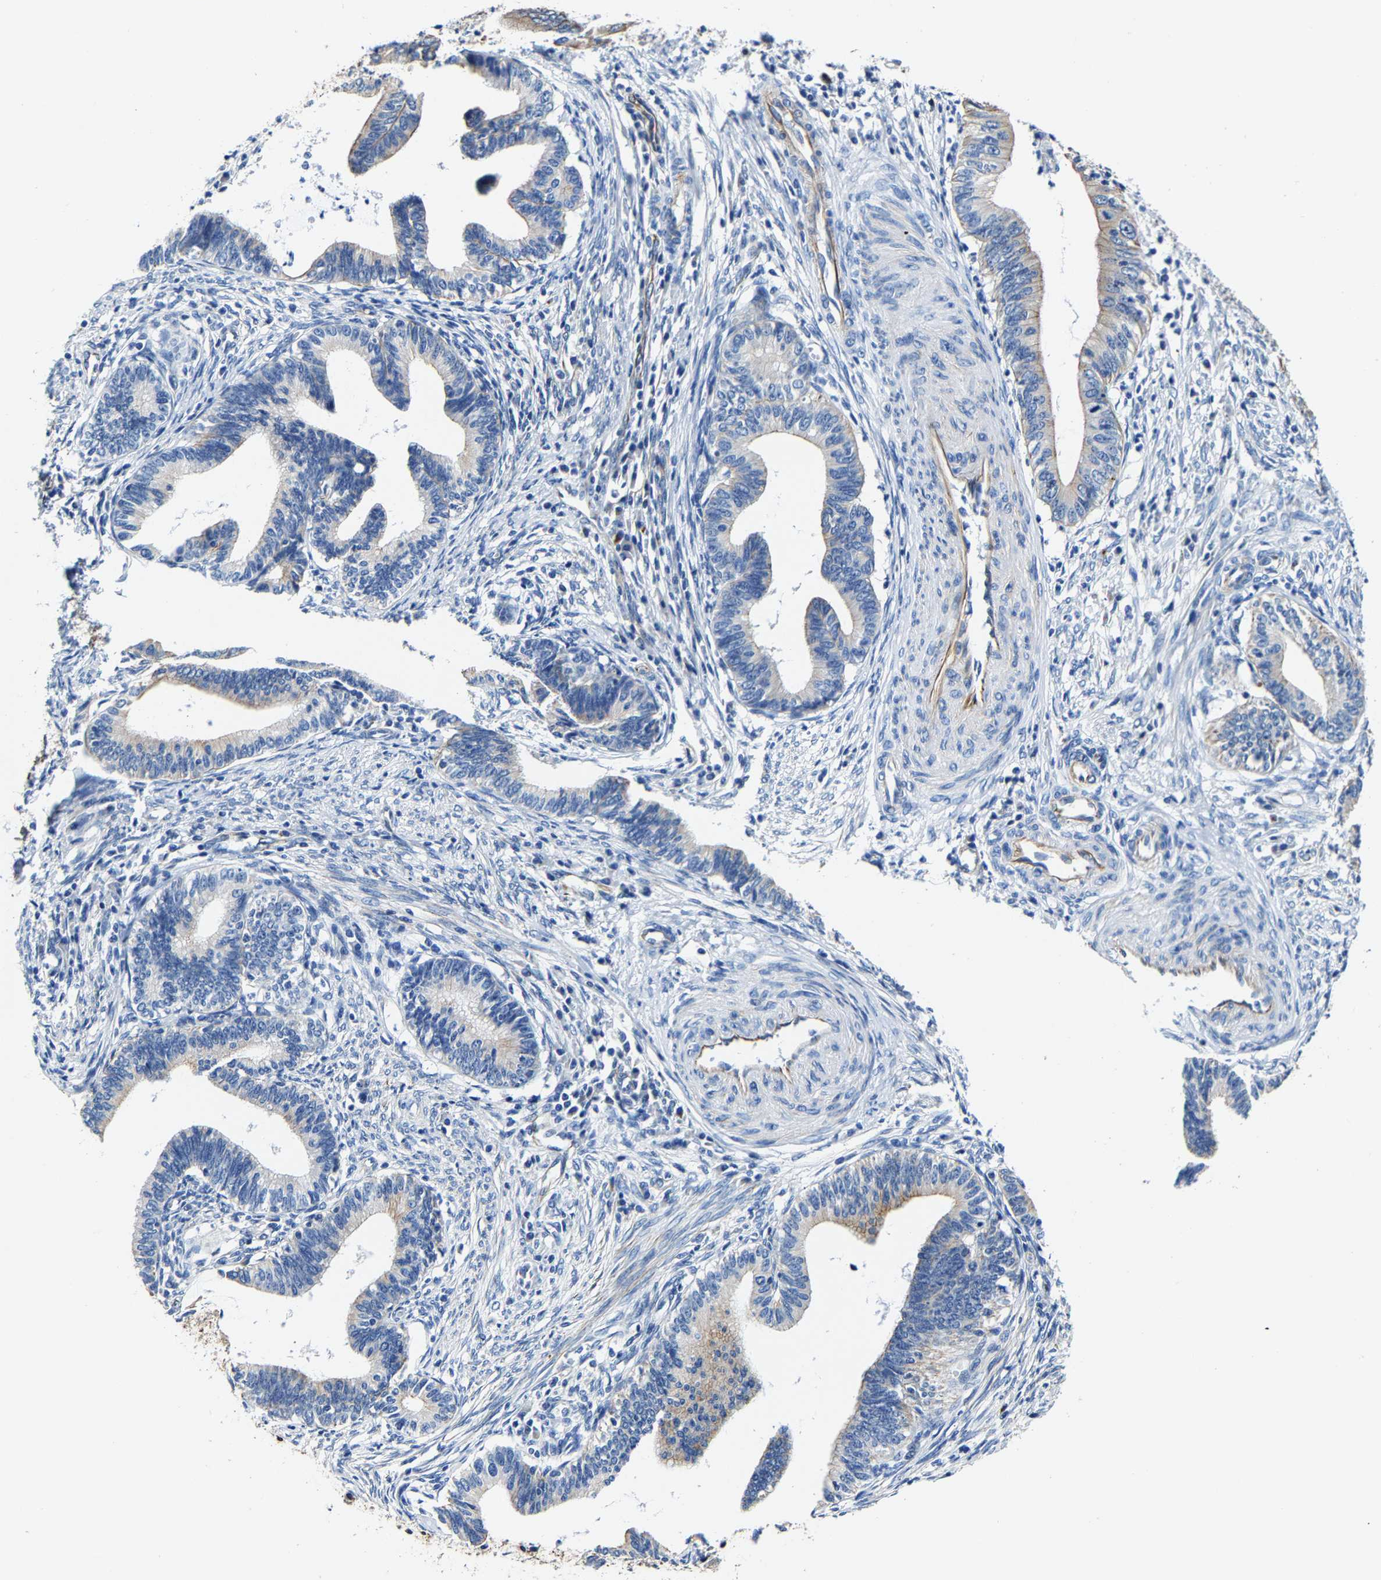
{"staining": {"intensity": "moderate", "quantity": "<25%", "location": "cytoplasmic/membranous"}, "tissue": "cervical cancer", "cell_type": "Tumor cells", "image_type": "cancer", "snomed": [{"axis": "morphology", "description": "Adenocarcinoma, NOS"}, {"axis": "topography", "description": "Cervix"}], "caption": "Brown immunohistochemical staining in human cervical adenocarcinoma shows moderate cytoplasmic/membranous staining in about <25% of tumor cells.", "gene": "MMEL1", "patient": {"sex": "female", "age": 36}}